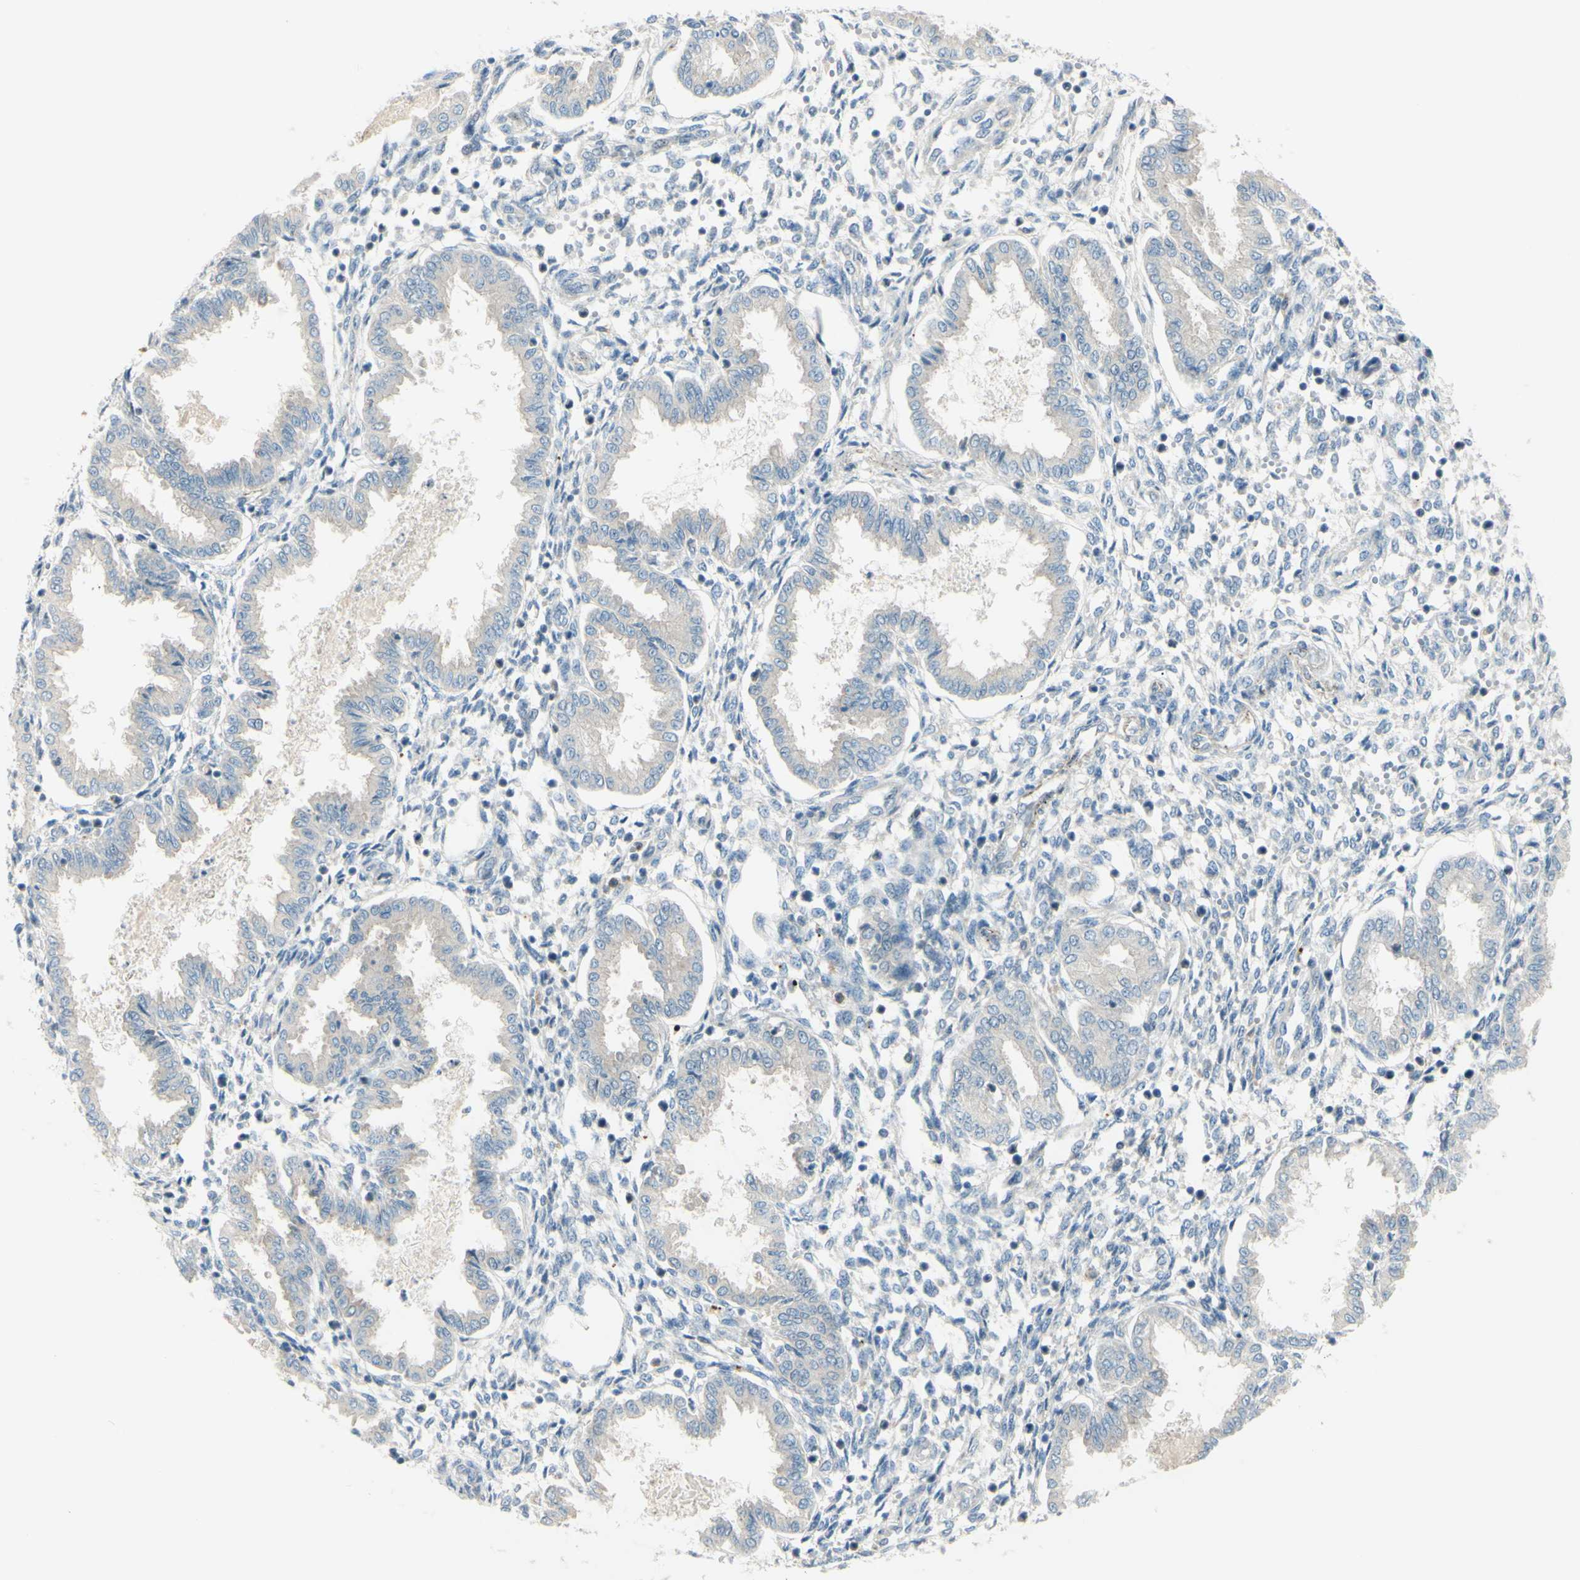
{"staining": {"intensity": "weak", "quantity": "25%-75%", "location": "cytoplasmic/membranous"}, "tissue": "endometrium", "cell_type": "Cells in endometrial stroma", "image_type": "normal", "snomed": [{"axis": "morphology", "description": "Normal tissue, NOS"}, {"axis": "topography", "description": "Endometrium"}], "caption": "Immunohistochemical staining of normal endometrium displays low levels of weak cytoplasmic/membranous staining in about 25%-75% of cells in endometrial stroma. (IHC, brightfield microscopy, high magnification).", "gene": "LMTK2", "patient": {"sex": "female", "age": 33}}